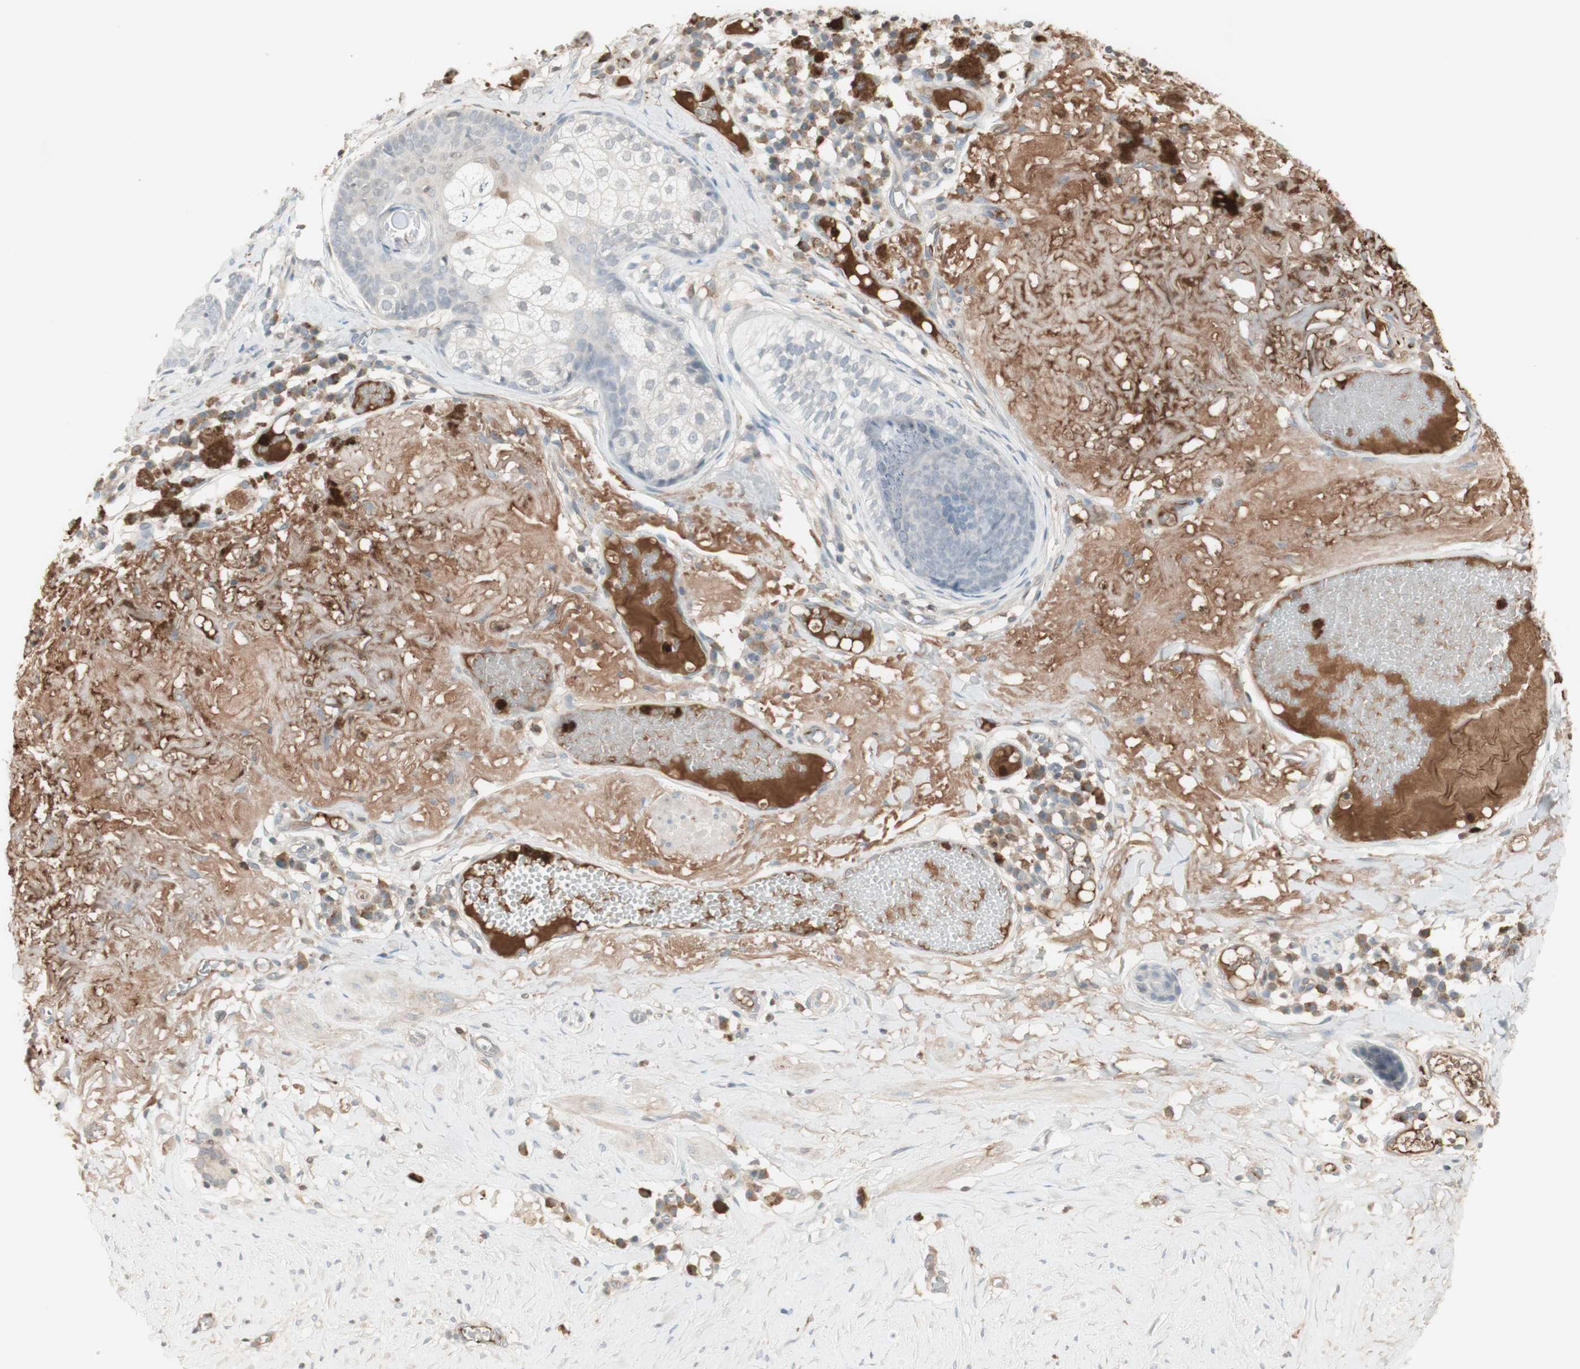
{"staining": {"intensity": "moderate", "quantity": ">75%", "location": "cytoplasmic/membranous"}, "tissue": "melanoma", "cell_type": "Tumor cells", "image_type": "cancer", "snomed": [{"axis": "morphology", "description": "Malignant melanoma in situ"}, {"axis": "morphology", "description": "Malignant melanoma, NOS"}, {"axis": "topography", "description": "Skin"}], "caption": "Protein expression analysis of malignant melanoma in situ displays moderate cytoplasmic/membranous staining in about >75% of tumor cells.", "gene": "NID1", "patient": {"sex": "female", "age": 88}}